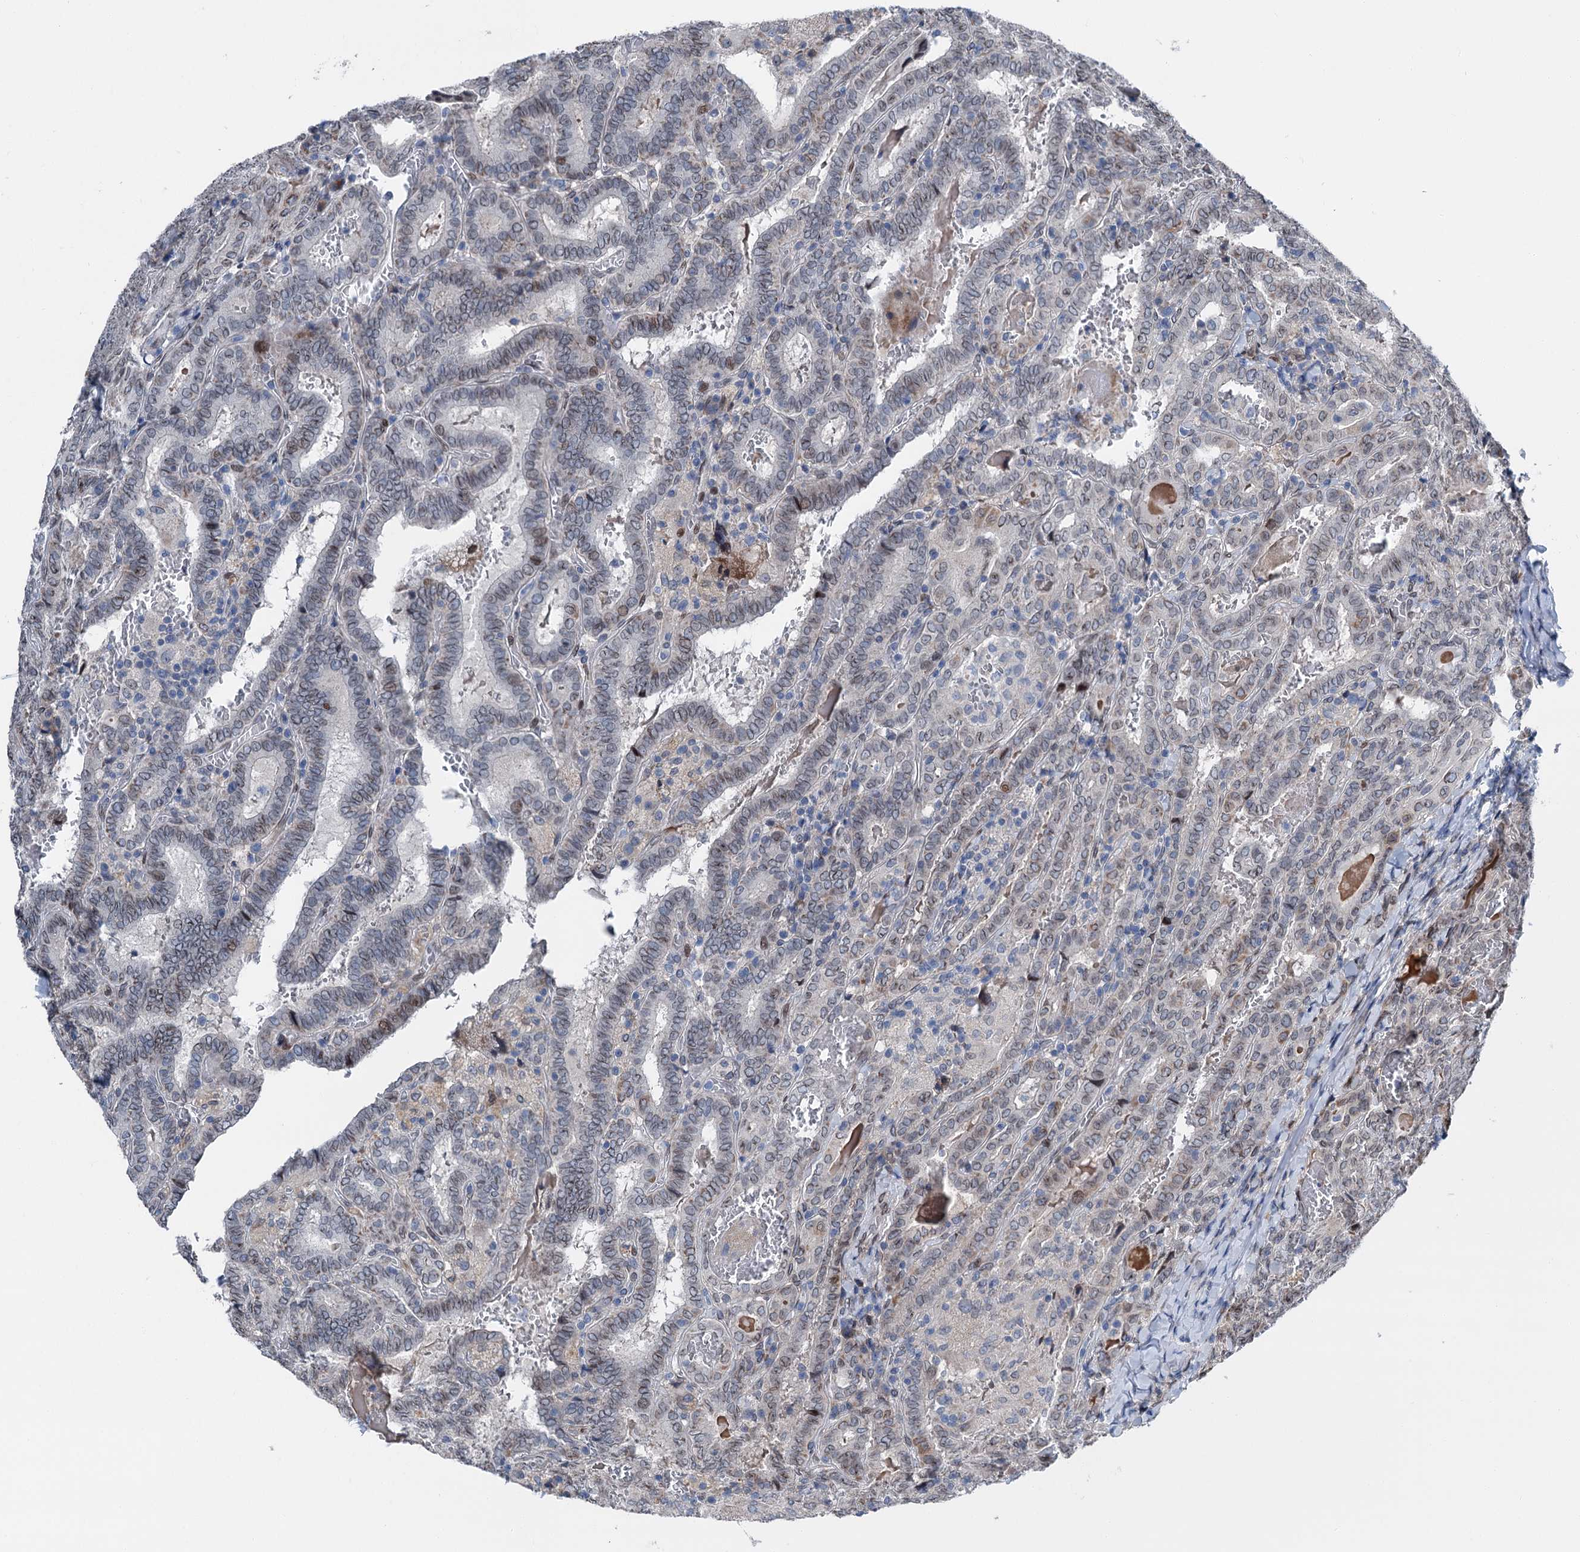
{"staining": {"intensity": "weak", "quantity": "25%-75%", "location": "cytoplasmic/membranous,nuclear"}, "tissue": "thyroid cancer", "cell_type": "Tumor cells", "image_type": "cancer", "snomed": [{"axis": "morphology", "description": "Papillary adenocarcinoma, NOS"}, {"axis": "topography", "description": "Thyroid gland"}], "caption": "Thyroid papillary adenocarcinoma stained with immunohistochemistry demonstrates weak cytoplasmic/membranous and nuclear positivity in about 25%-75% of tumor cells.", "gene": "MRPL14", "patient": {"sex": "female", "age": 72}}